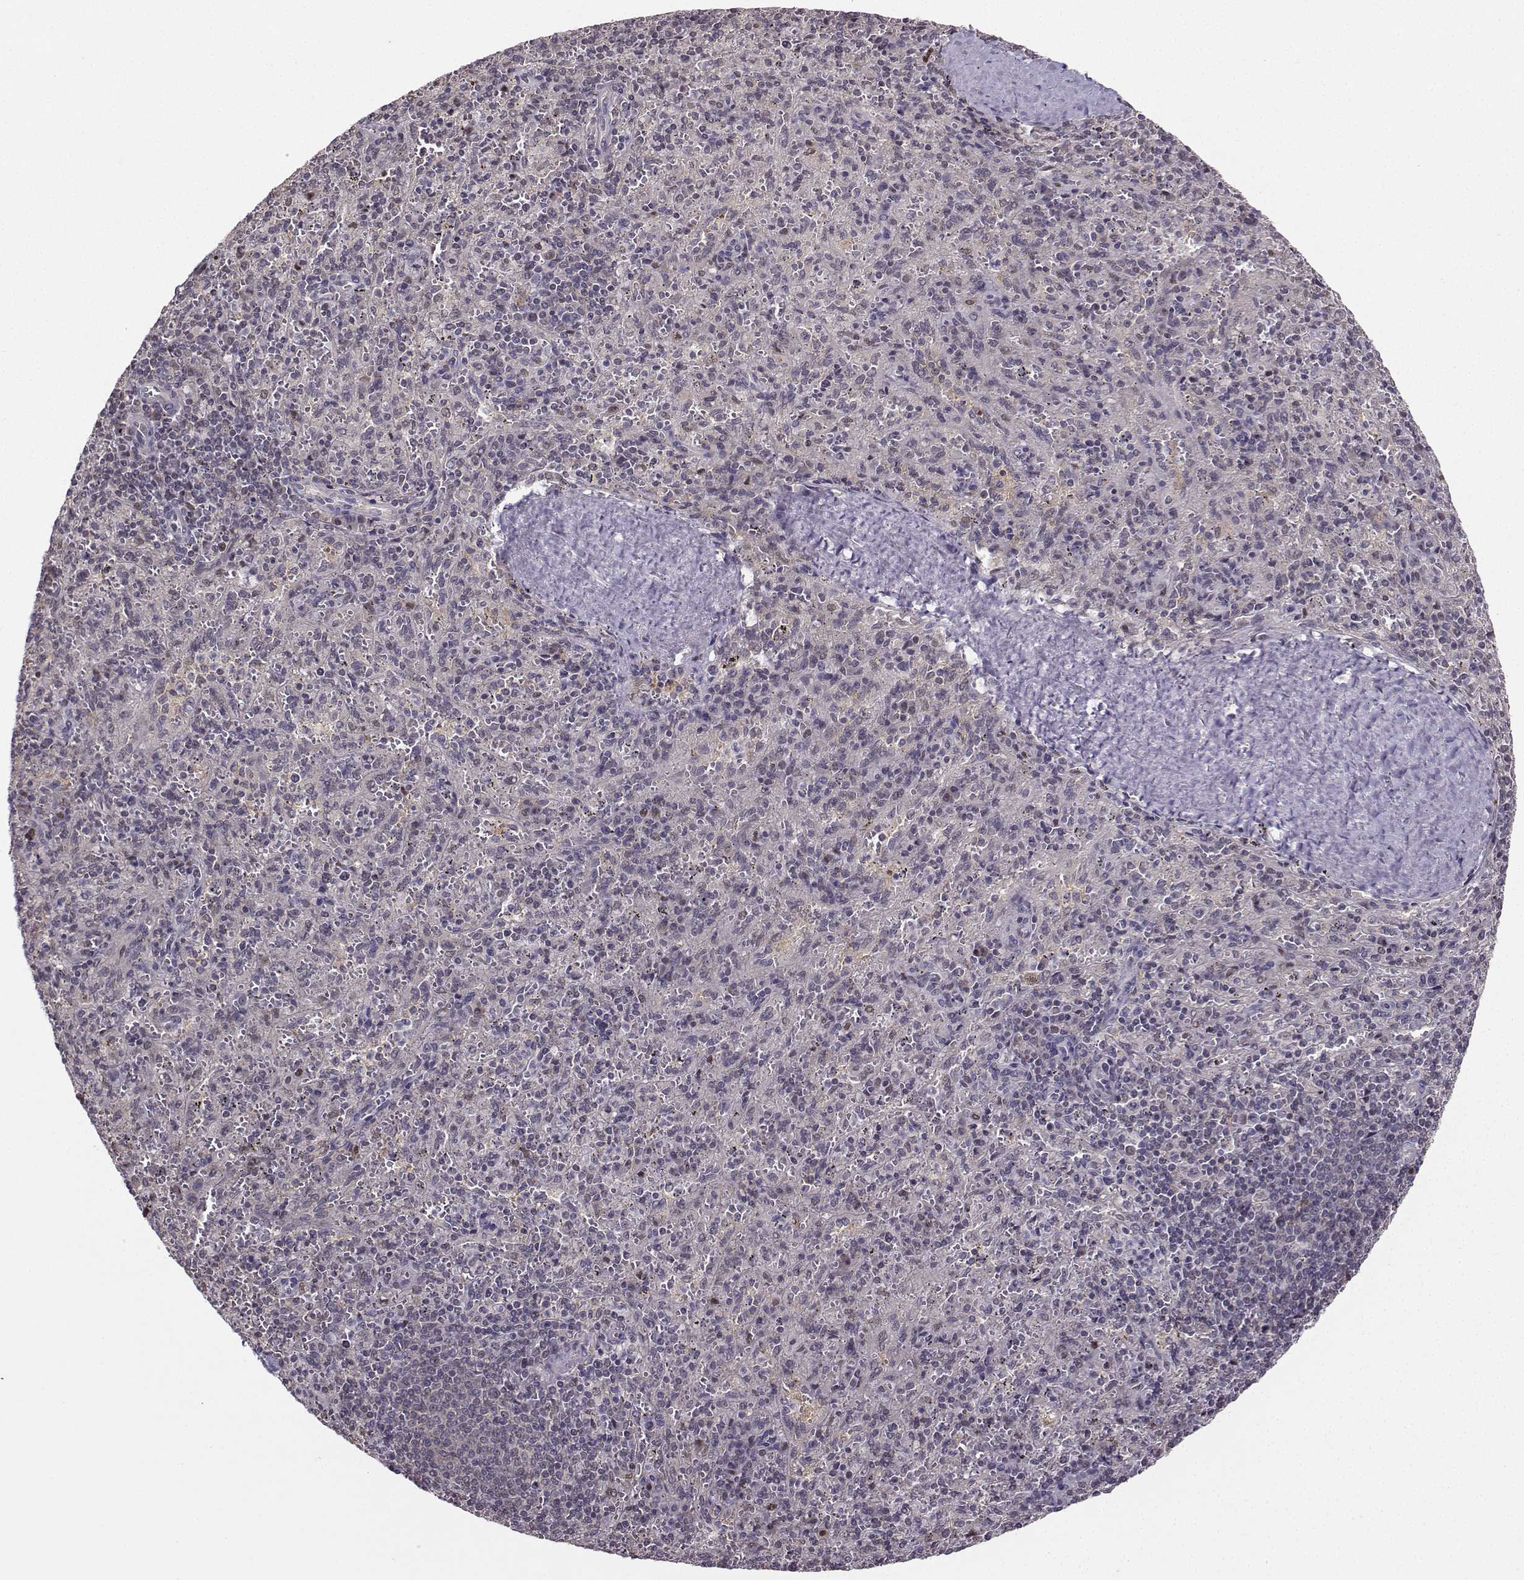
{"staining": {"intensity": "negative", "quantity": "none", "location": "none"}, "tissue": "spleen", "cell_type": "Cells in red pulp", "image_type": "normal", "snomed": [{"axis": "morphology", "description": "Normal tissue, NOS"}, {"axis": "topography", "description": "Spleen"}], "caption": "Immunohistochemistry image of normal spleen stained for a protein (brown), which exhibits no positivity in cells in red pulp.", "gene": "PKP2", "patient": {"sex": "male", "age": 57}}